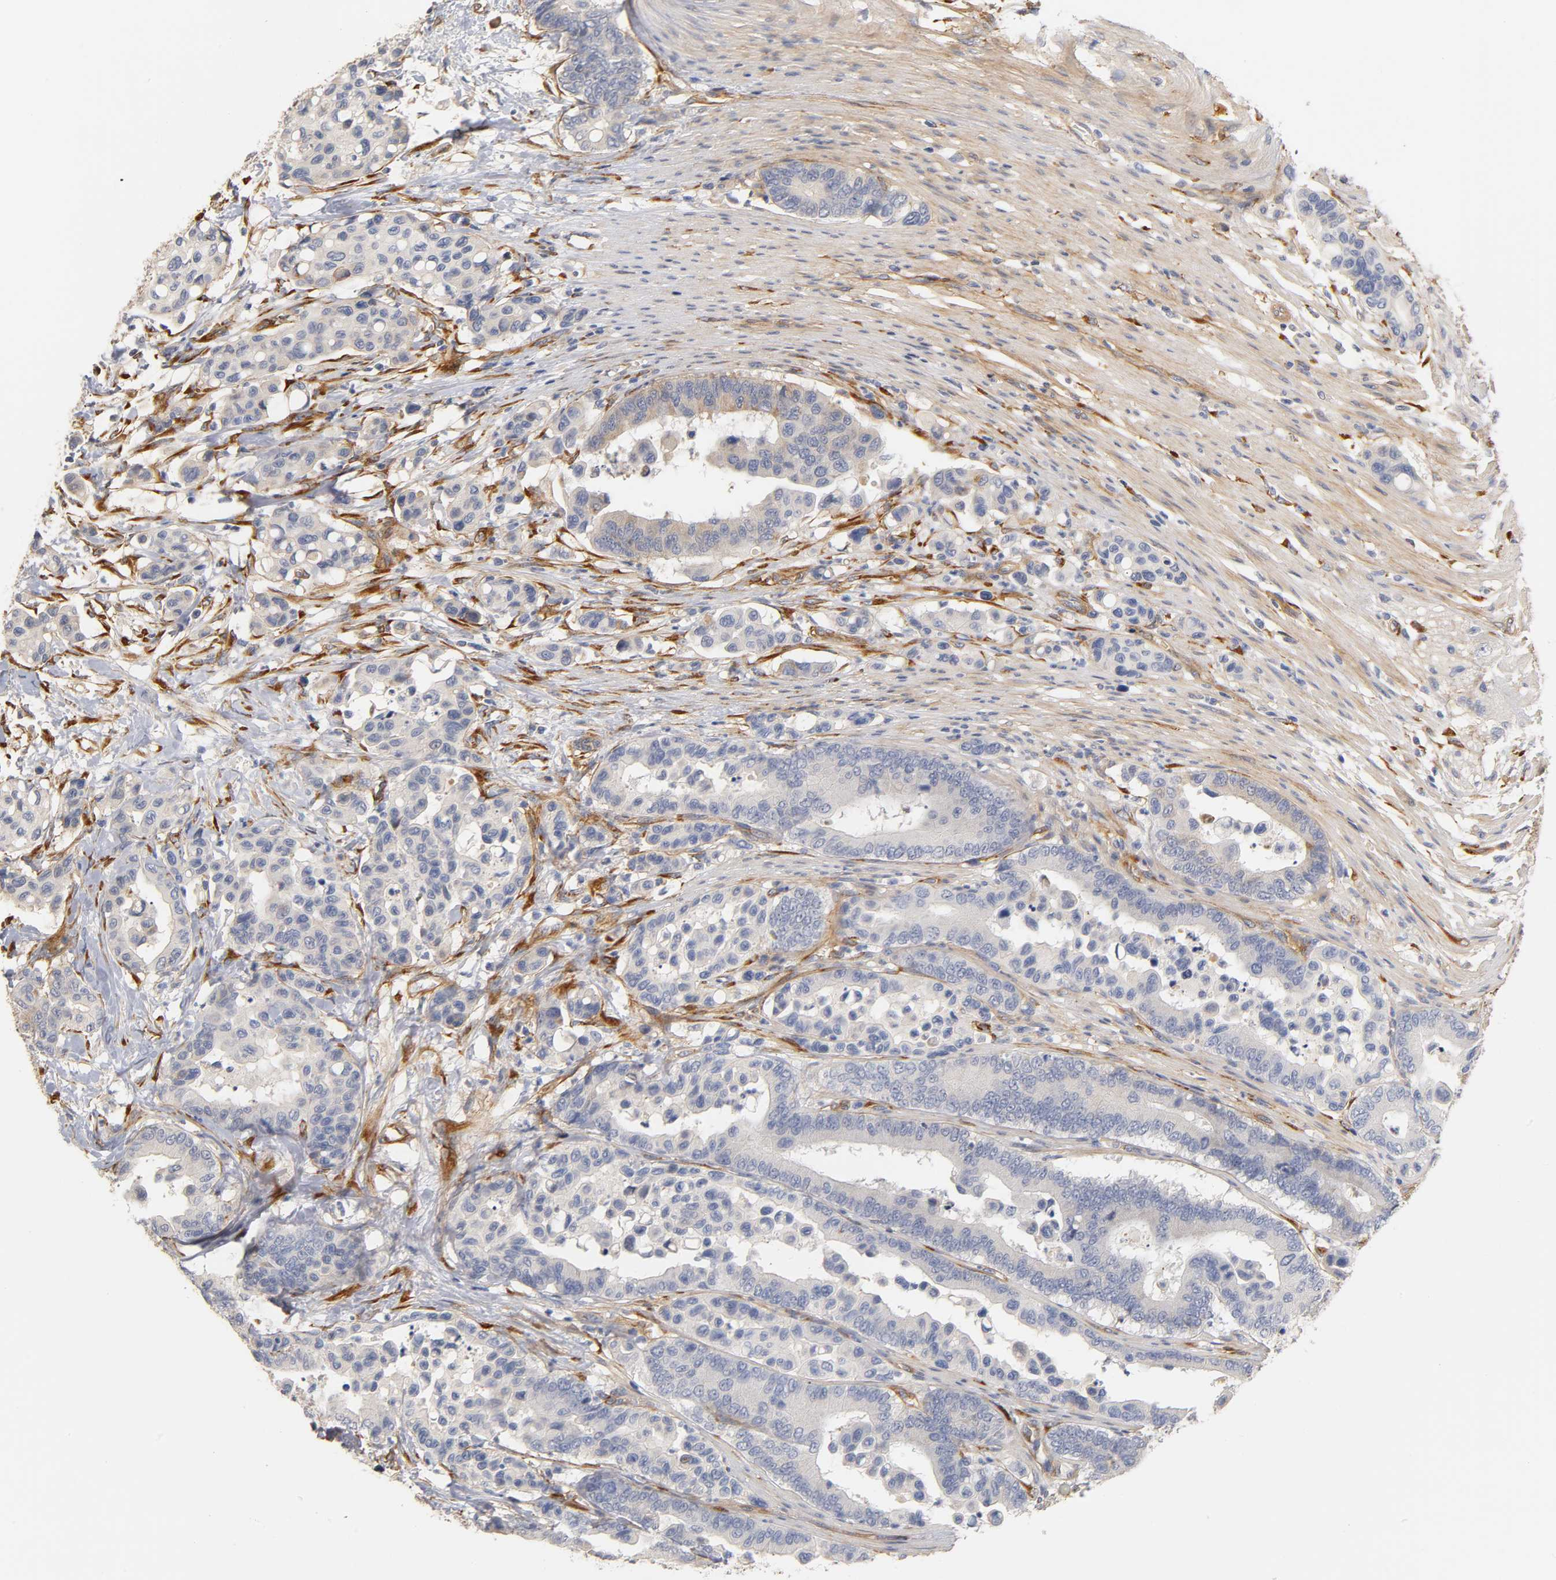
{"staining": {"intensity": "negative", "quantity": "none", "location": "none"}, "tissue": "colorectal cancer", "cell_type": "Tumor cells", "image_type": "cancer", "snomed": [{"axis": "morphology", "description": "Normal tissue, NOS"}, {"axis": "morphology", "description": "Adenocarcinoma, NOS"}, {"axis": "topography", "description": "Colon"}], "caption": "The histopathology image exhibits no staining of tumor cells in colorectal cancer.", "gene": "LAMB1", "patient": {"sex": "male", "age": 82}}